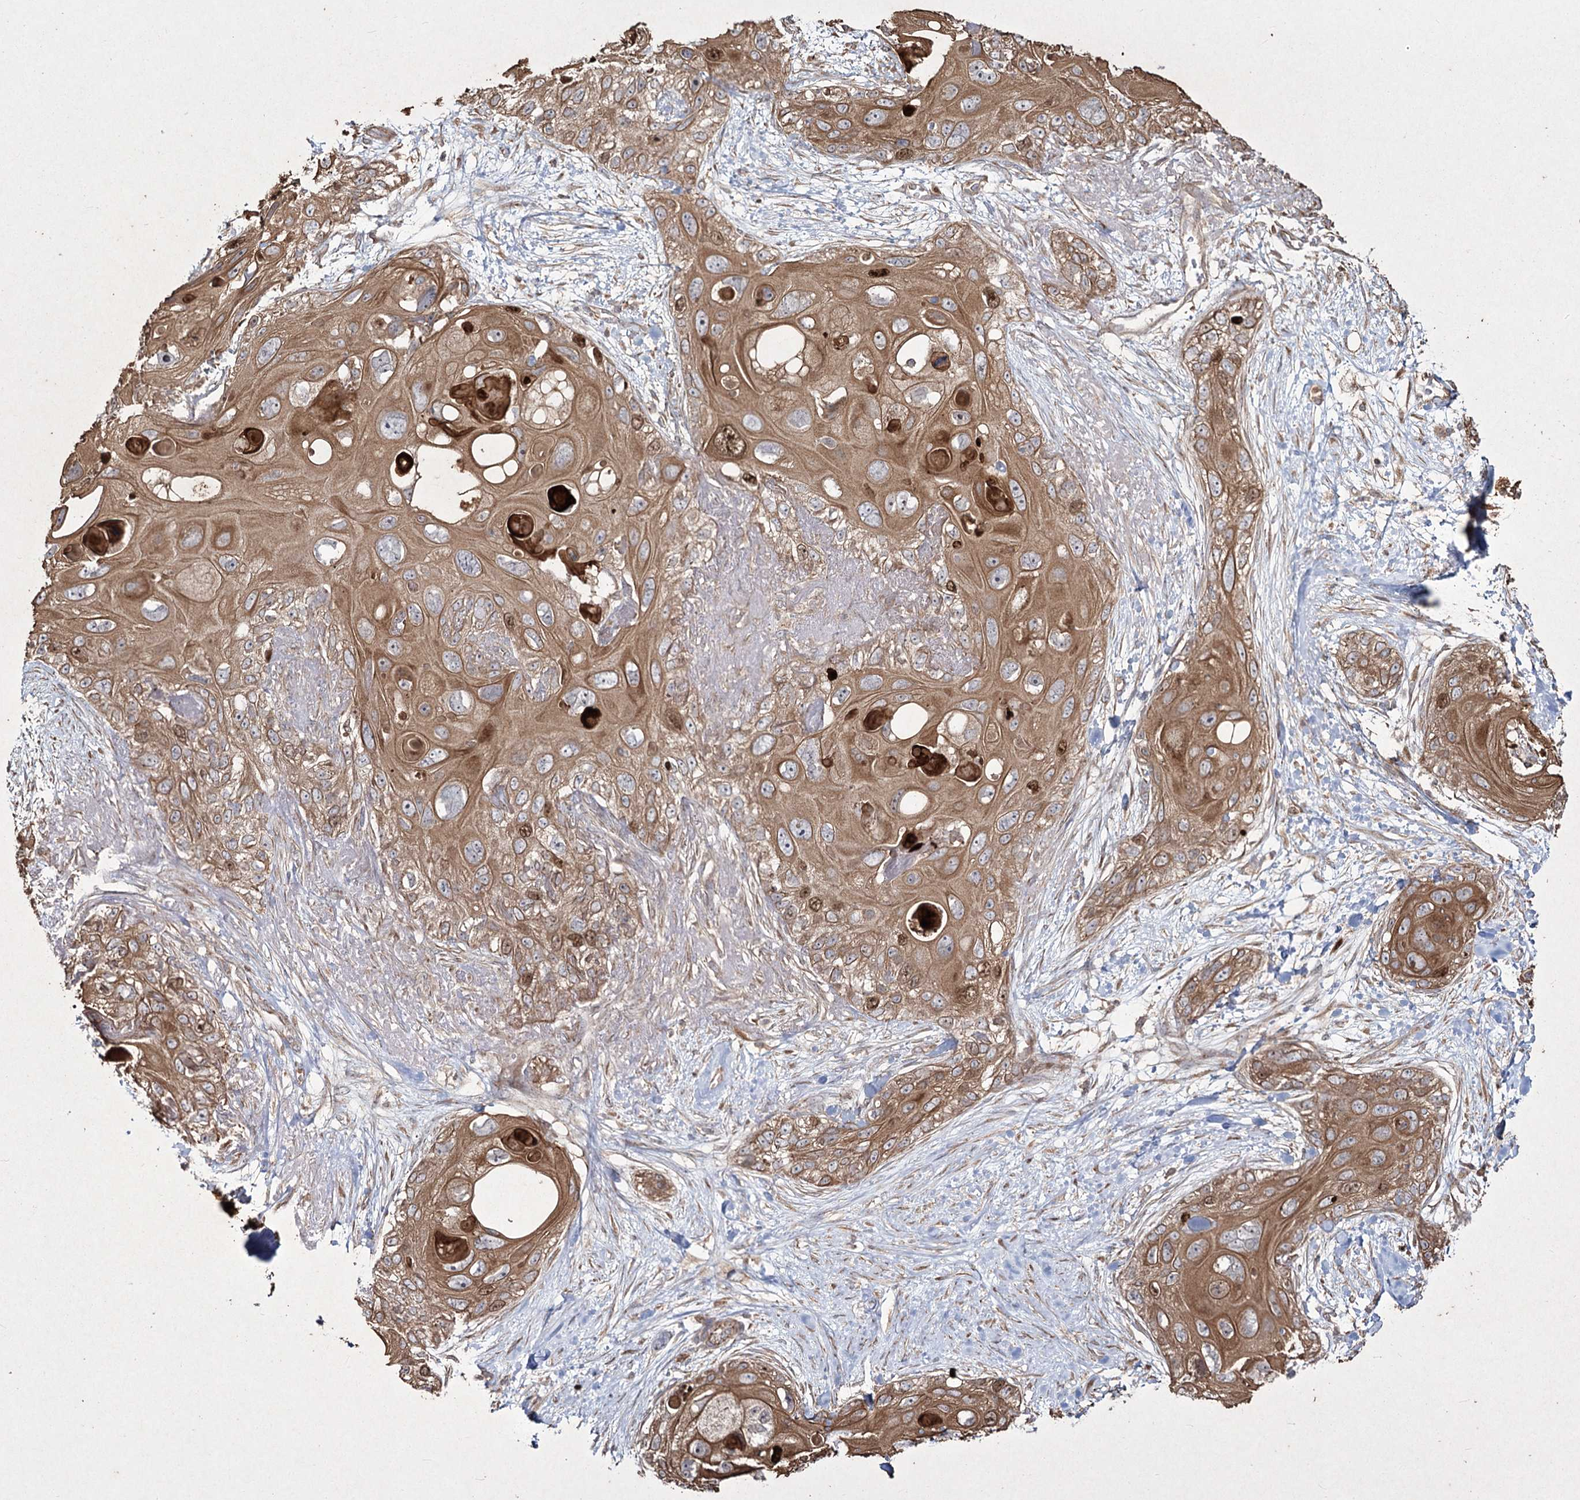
{"staining": {"intensity": "moderate", "quantity": ">75%", "location": "cytoplasmic/membranous,nuclear"}, "tissue": "skin cancer", "cell_type": "Tumor cells", "image_type": "cancer", "snomed": [{"axis": "morphology", "description": "Normal tissue, NOS"}, {"axis": "morphology", "description": "Squamous cell carcinoma, NOS"}, {"axis": "topography", "description": "Skin"}], "caption": "Brown immunohistochemical staining in squamous cell carcinoma (skin) displays moderate cytoplasmic/membranous and nuclear expression in about >75% of tumor cells.", "gene": "PRC1", "patient": {"sex": "male", "age": 72}}